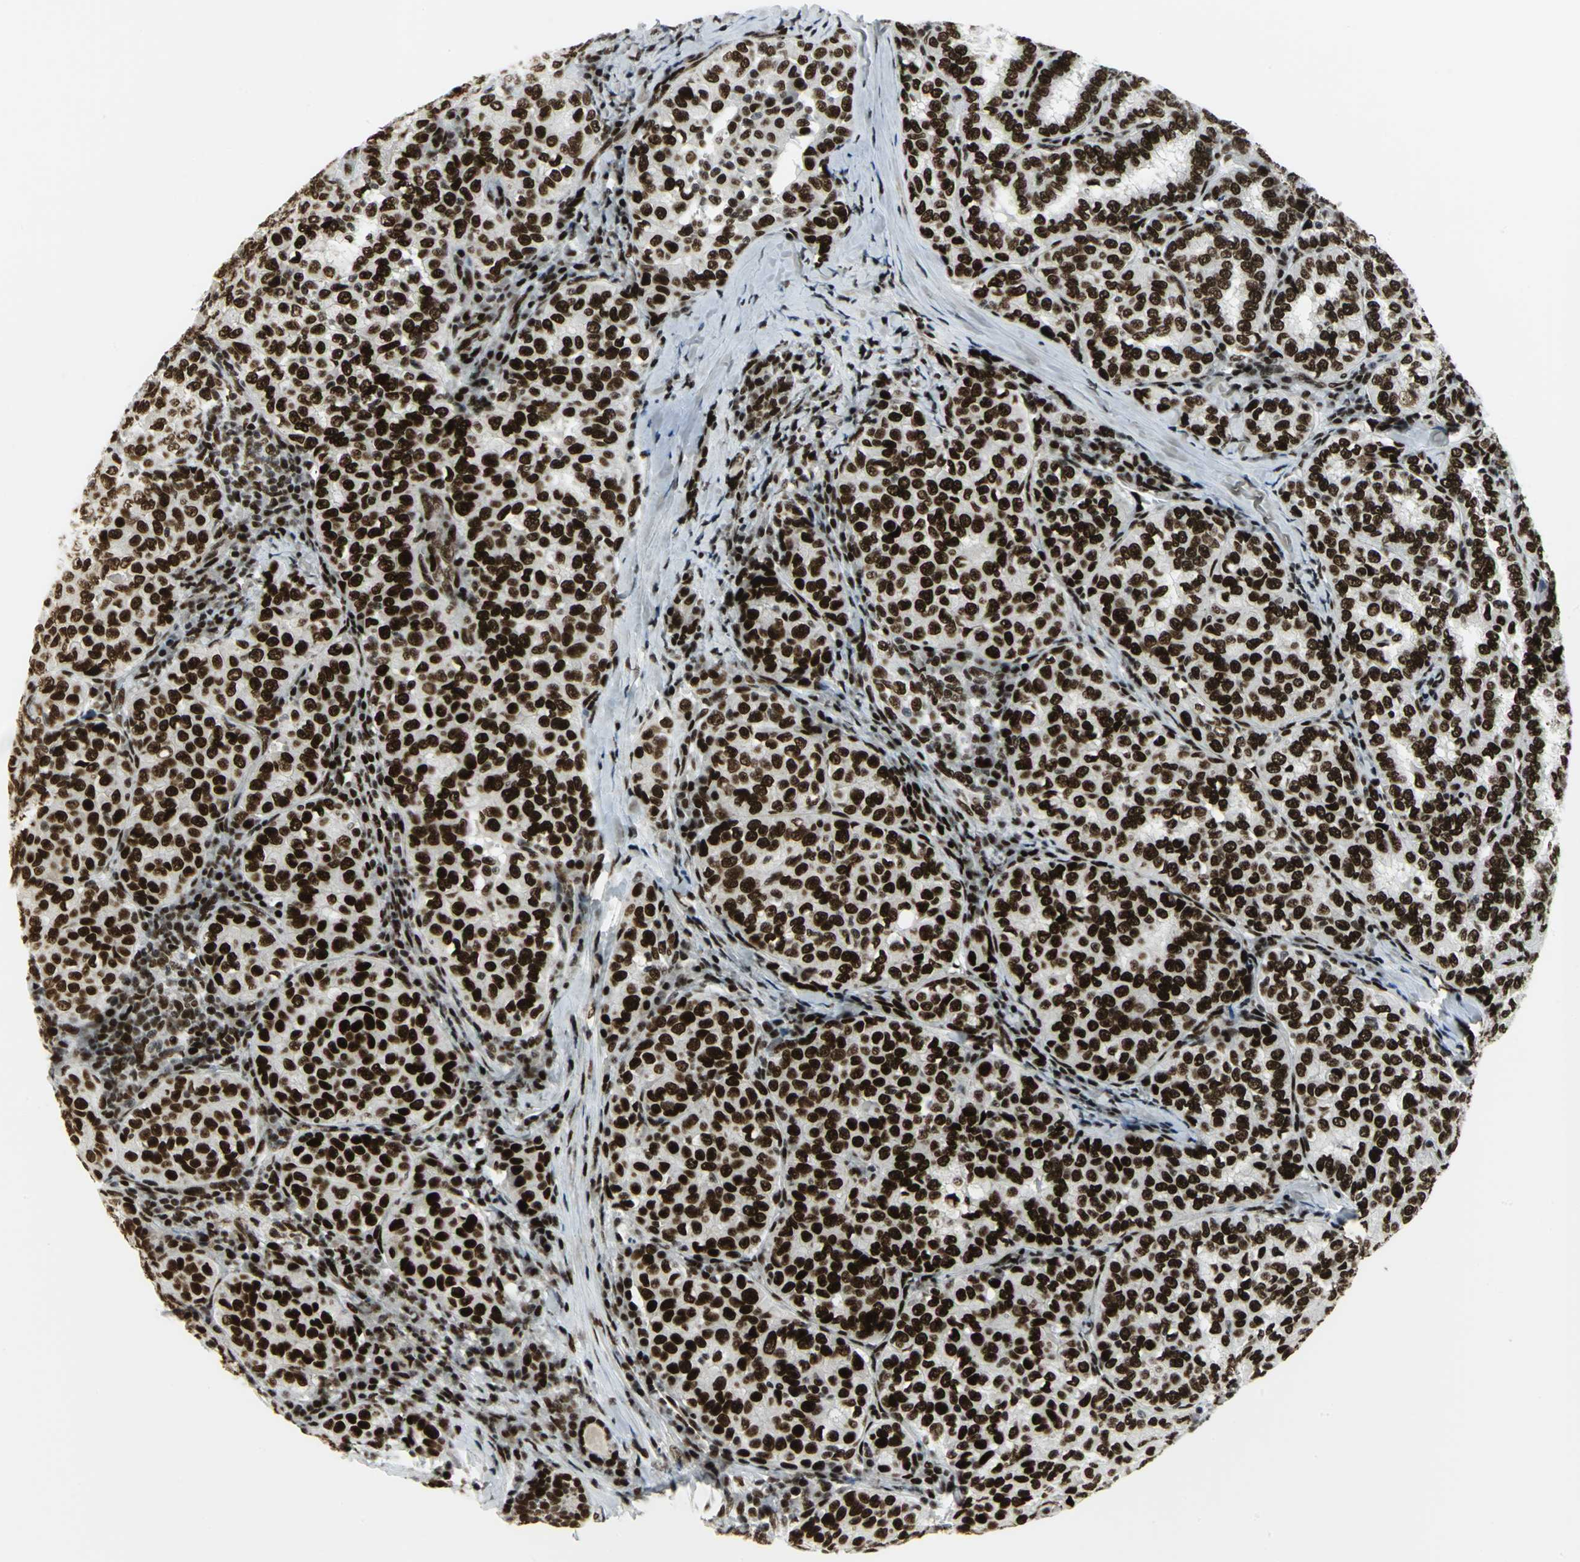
{"staining": {"intensity": "strong", "quantity": ">75%", "location": "nuclear"}, "tissue": "thyroid cancer", "cell_type": "Tumor cells", "image_type": "cancer", "snomed": [{"axis": "morphology", "description": "Papillary adenocarcinoma, NOS"}, {"axis": "topography", "description": "Thyroid gland"}], "caption": "Tumor cells reveal high levels of strong nuclear positivity in approximately >75% of cells in human thyroid cancer. The staining is performed using DAB (3,3'-diaminobenzidine) brown chromogen to label protein expression. The nuclei are counter-stained blue using hematoxylin.", "gene": "SMARCA4", "patient": {"sex": "female", "age": 30}}